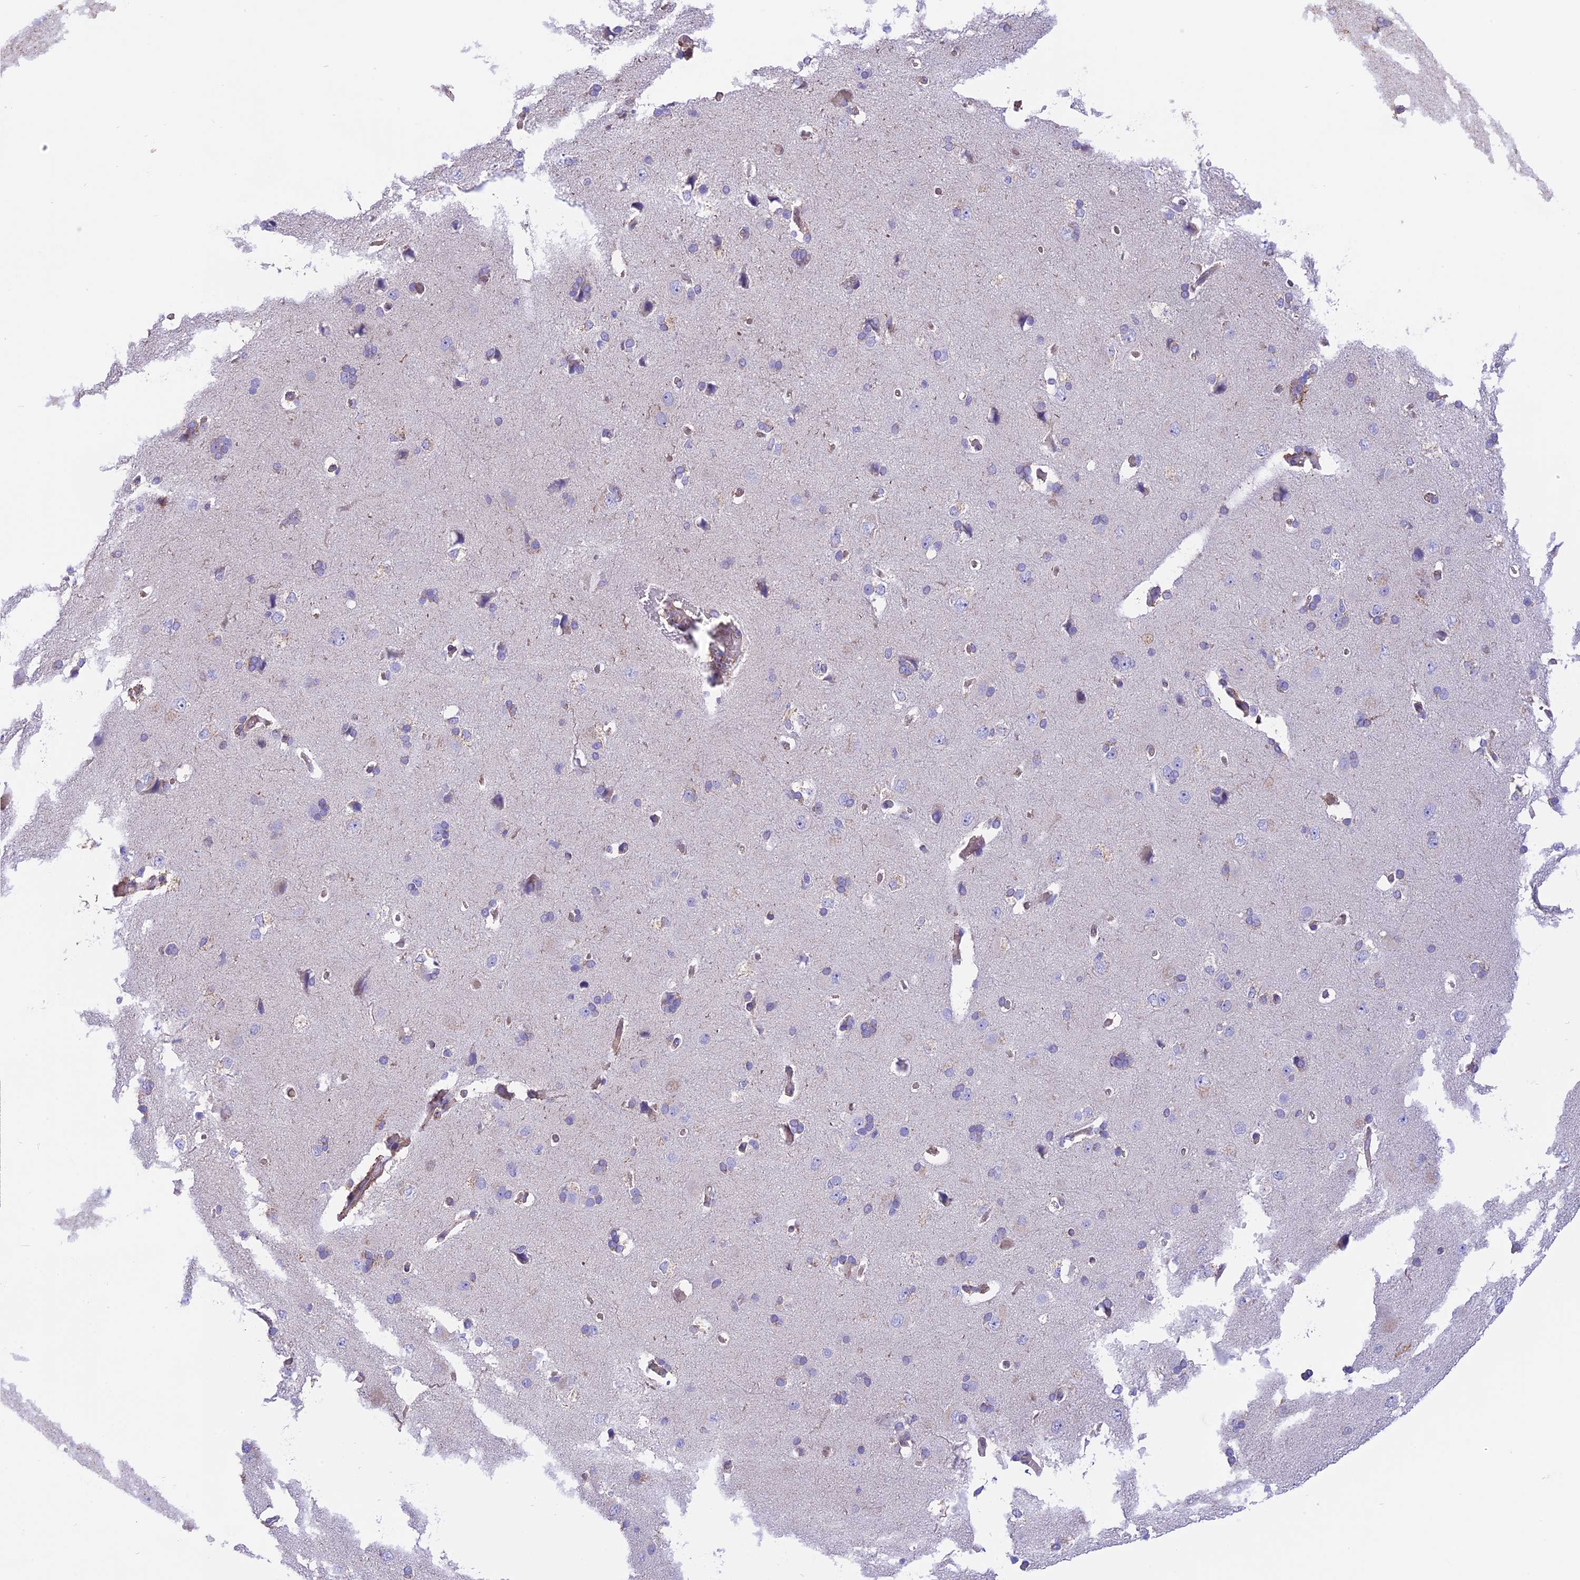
{"staining": {"intensity": "weak", "quantity": ">75%", "location": "cytoplasmic/membranous"}, "tissue": "cerebral cortex", "cell_type": "Endothelial cells", "image_type": "normal", "snomed": [{"axis": "morphology", "description": "Normal tissue, NOS"}, {"axis": "topography", "description": "Cerebral cortex"}], "caption": "About >75% of endothelial cells in benign human cerebral cortex exhibit weak cytoplasmic/membranous protein staining as visualized by brown immunohistochemical staining.", "gene": "CORO7", "patient": {"sex": "male", "age": 62}}